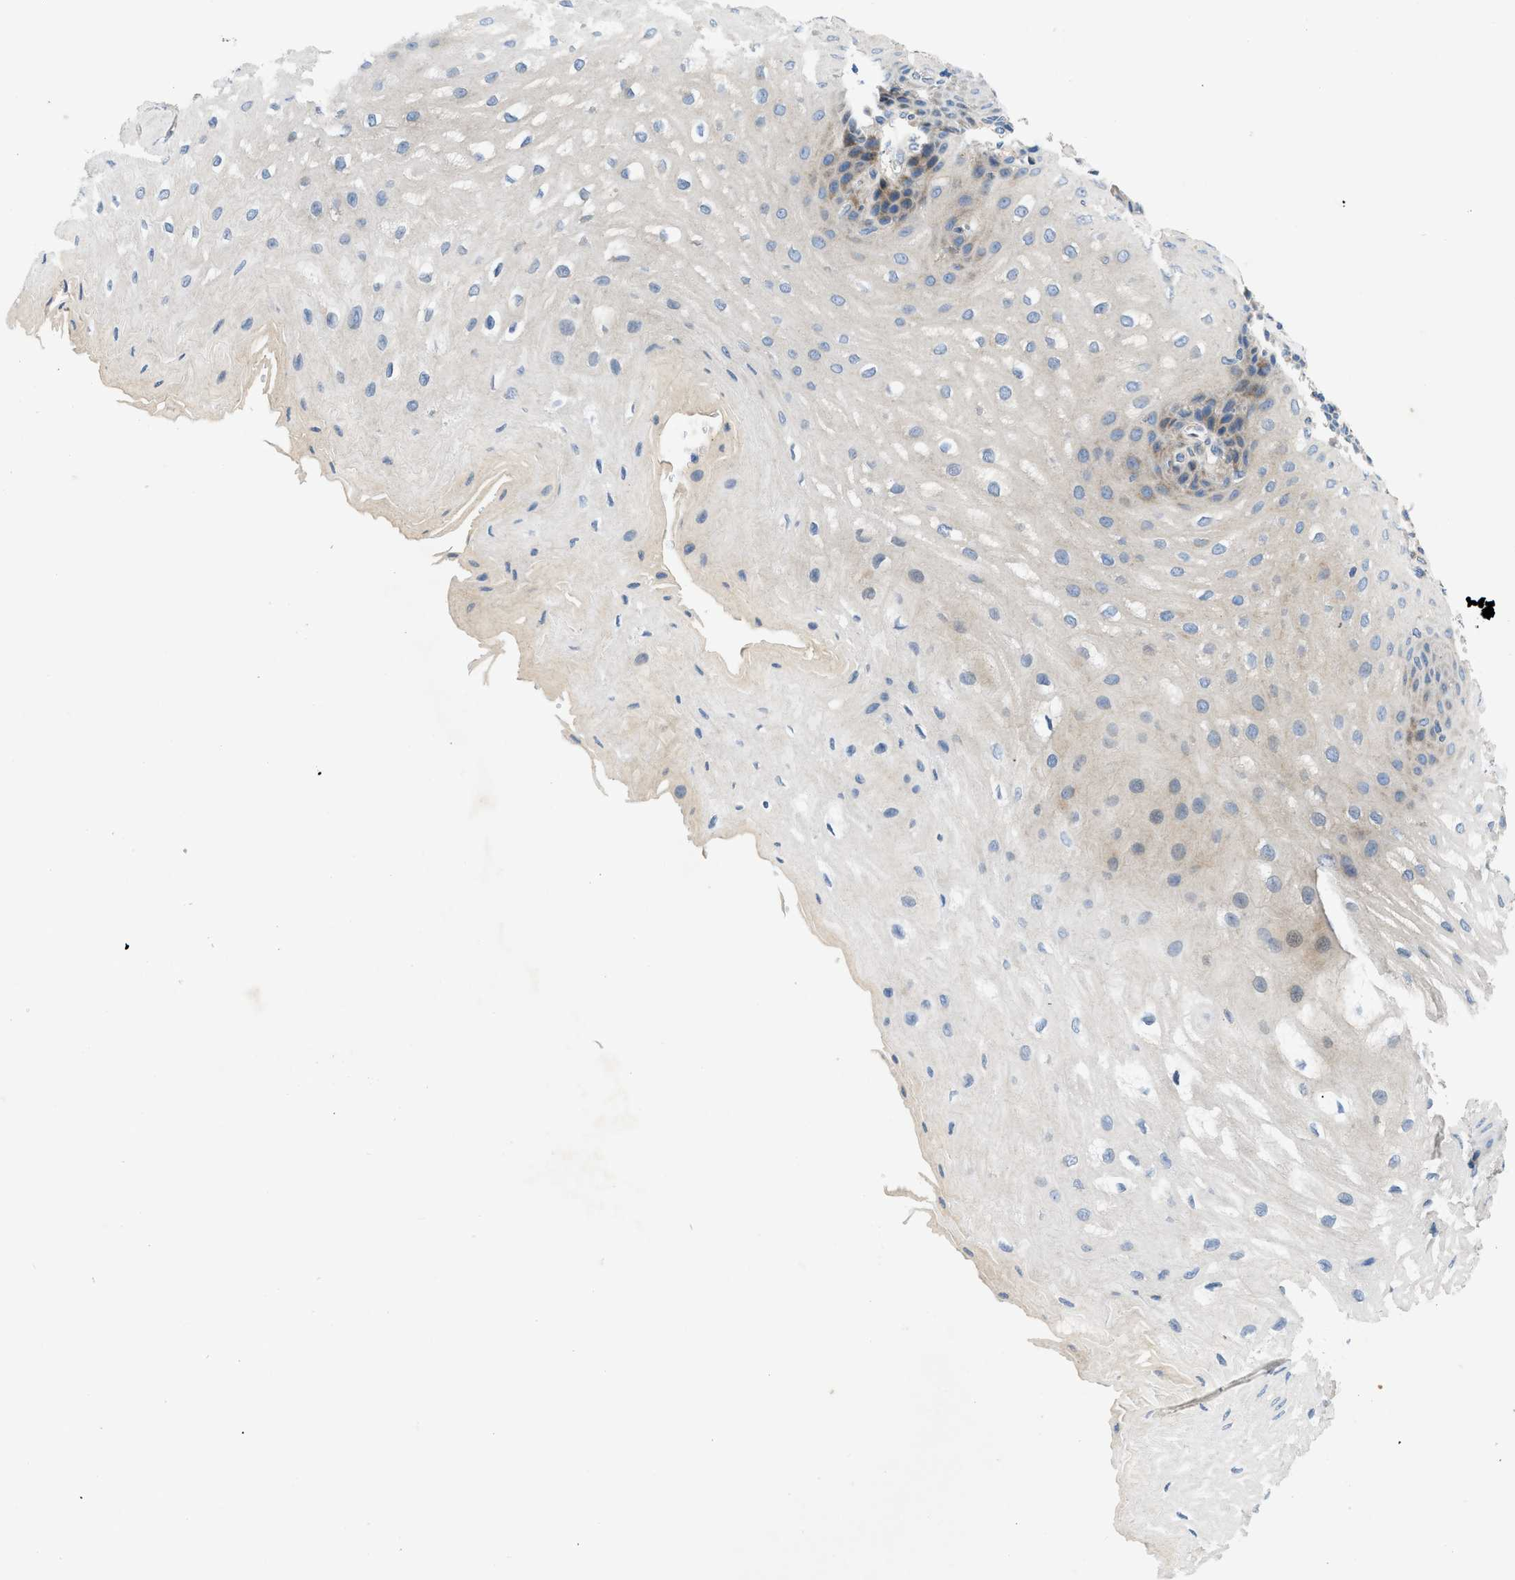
{"staining": {"intensity": "weak", "quantity": "<25%", "location": "cytoplasmic/membranous"}, "tissue": "esophagus", "cell_type": "Squamous epithelial cells", "image_type": "normal", "snomed": [{"axis": "morphology", "description": "Normal tissue, NOS"}, {"axis": "topography", "description": "Esophagus"}], "caption": "Squamous epithelial cells are negative for brown protein staining in benign esophagus.", "gene": "TMEM248", "patient": {"sex": "male", "age": 54}}